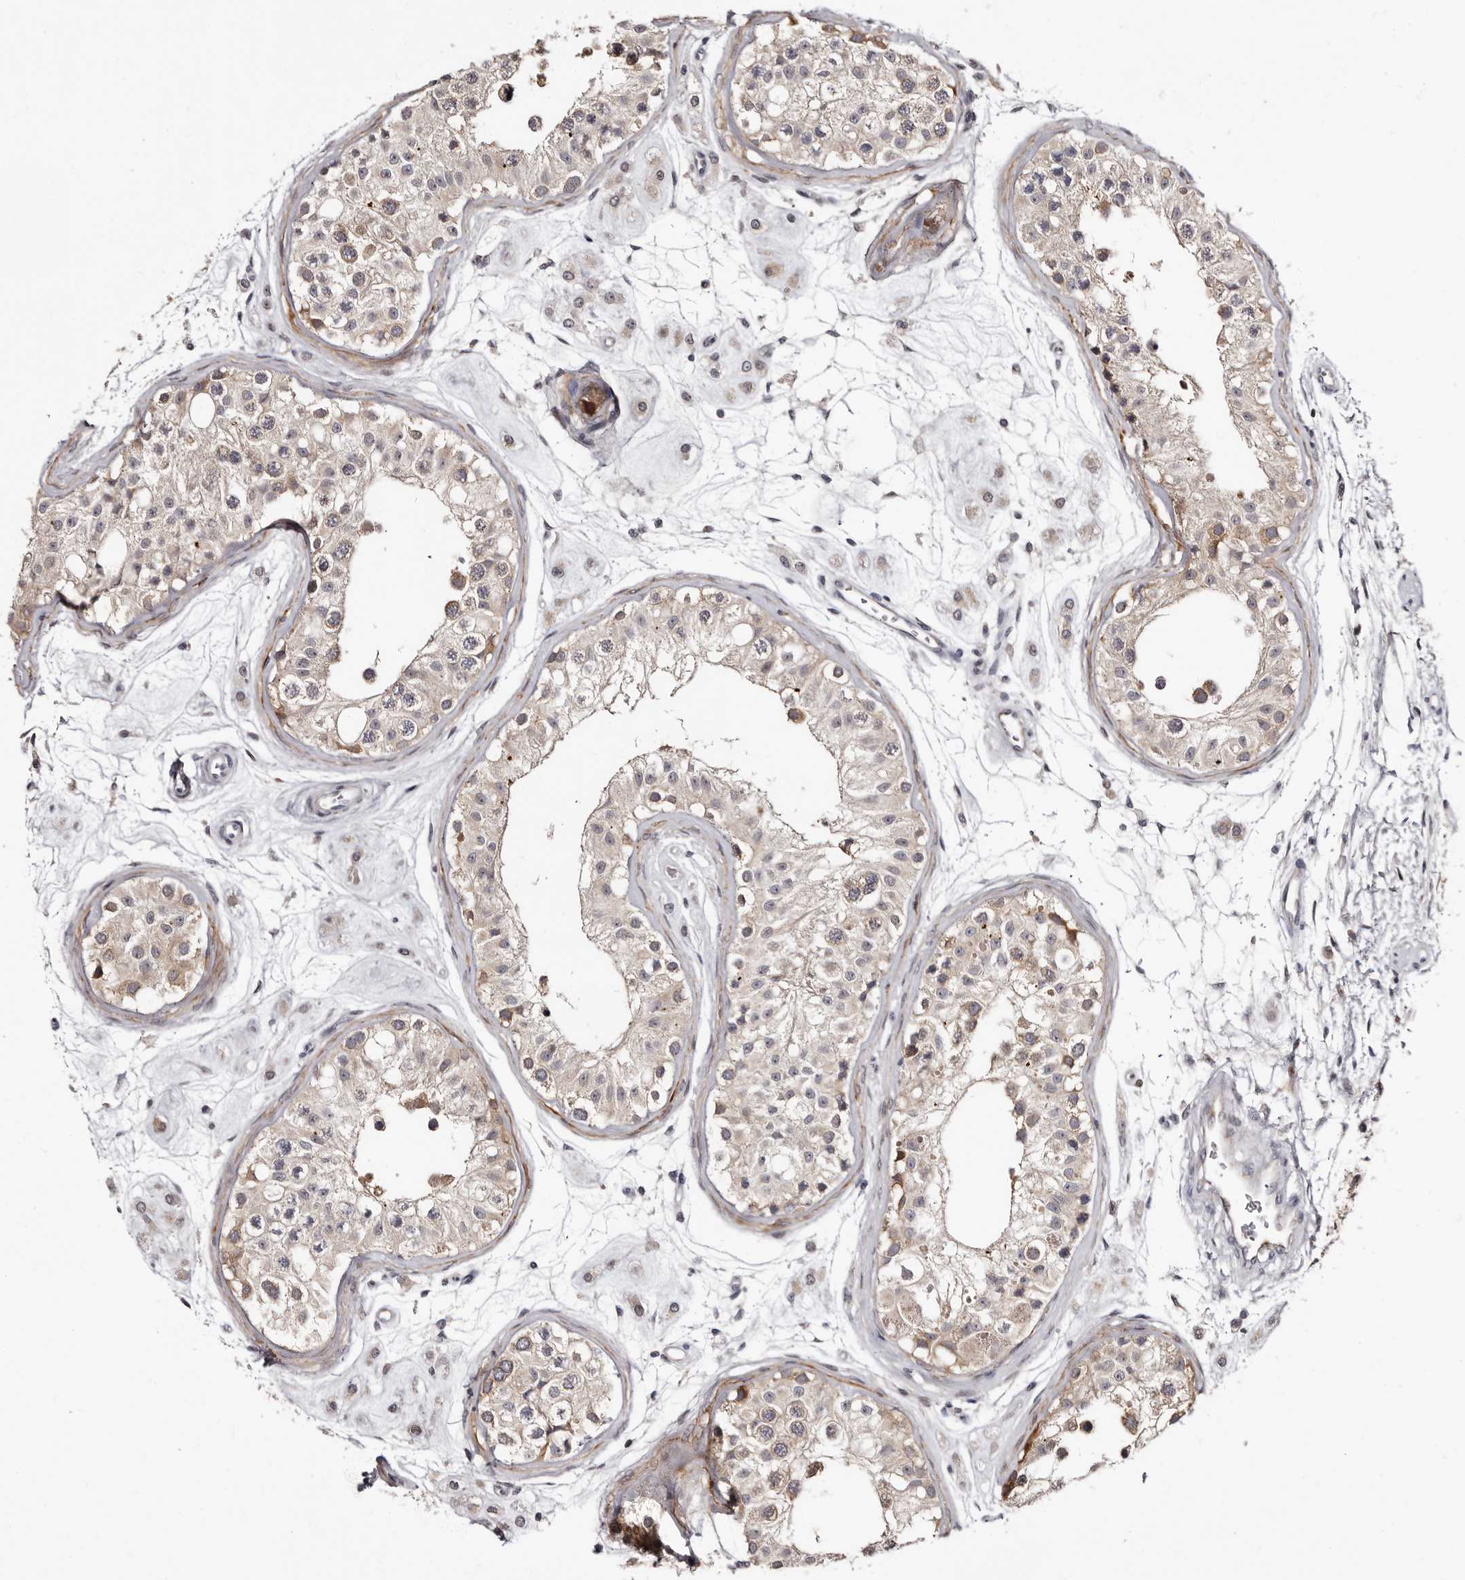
{"staining": {"intensity": "moderate", "quantity": ">75%", "location": "cytoplasmic/membranous"}, "tissue": "testis", "cell_type": "Cells in seminiferous ducts", "image_type": "normal", "snomed": [{"axis": "morphology", "description": "Normal tissue, NOS"}, {"axis": "morphology", "description": "Adenocarcinoma, metastatic, NOS"}, {"axis": "topography", "description": "Testis"}], "caption": "DAB immunohistochemical staining of unremarkable testis shows moderate cytoplasmic/membranous protein positivity in about >75% of cells in seminiferous ducts.", "gene": "PHF20L1", "patient": {"sex": "male", "age": 26}}